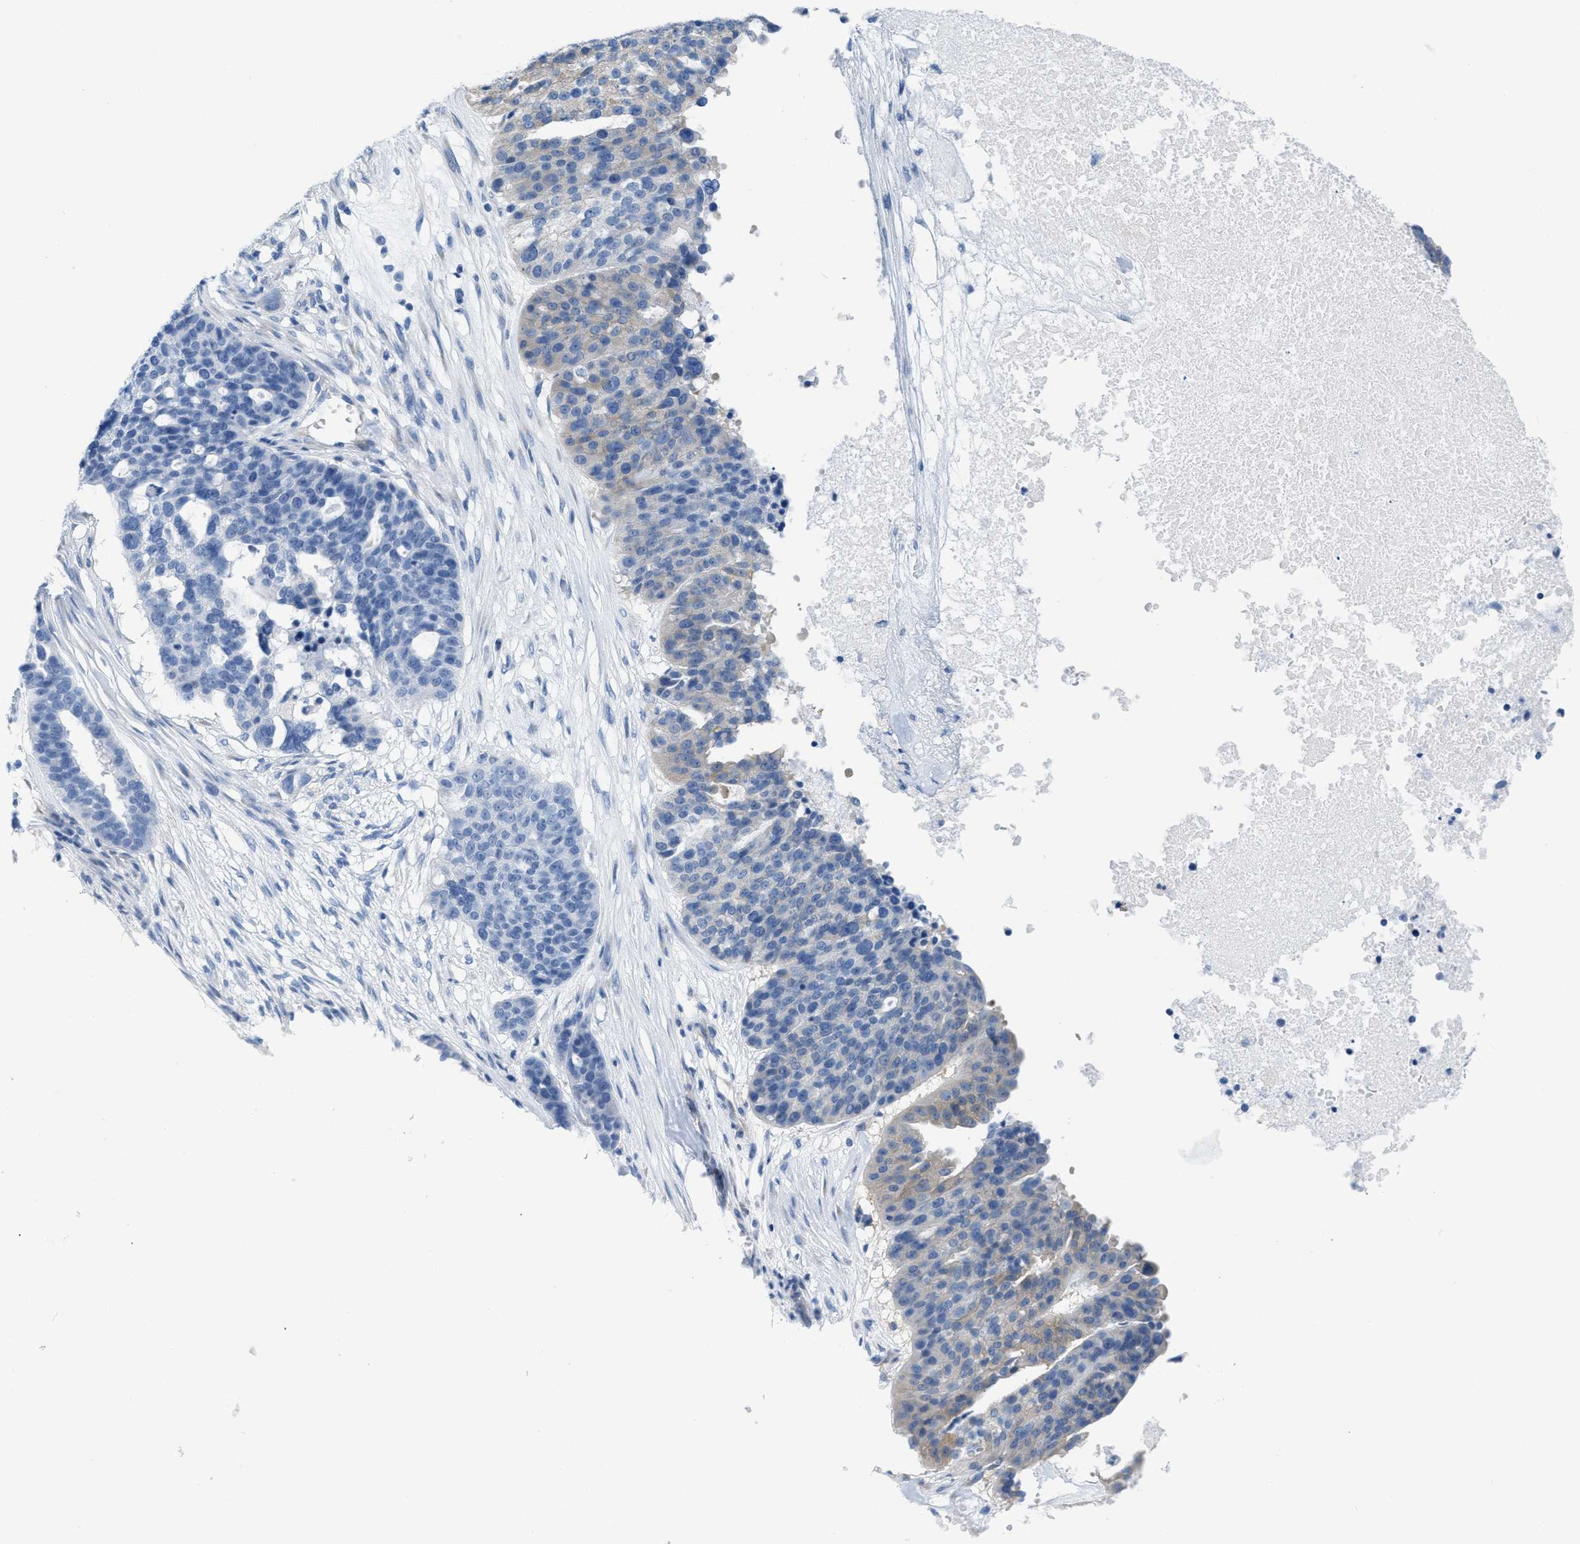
{"staining": {"intensity": "weak", "quantity": "<25%", "location": "cytoplasmic/membranous"}, "tissue": "ovarian cancer", "cell_type": "Tumor cells", "image_type": "cancer", "snomed": [{"axis": "morphology", "description": "Cystadenocarcinoma, serous, NOS"}, {"axis": "topography", "description": "Ovary"}], "caption": "The immunohistochemistry (IHC) histopathology image has no significant expression in tumor cells of serous cystadenocarcinoma (ovarian) tissue.", "gene": "ASGR1", "patient": {"sex": "female", "age": 59}}